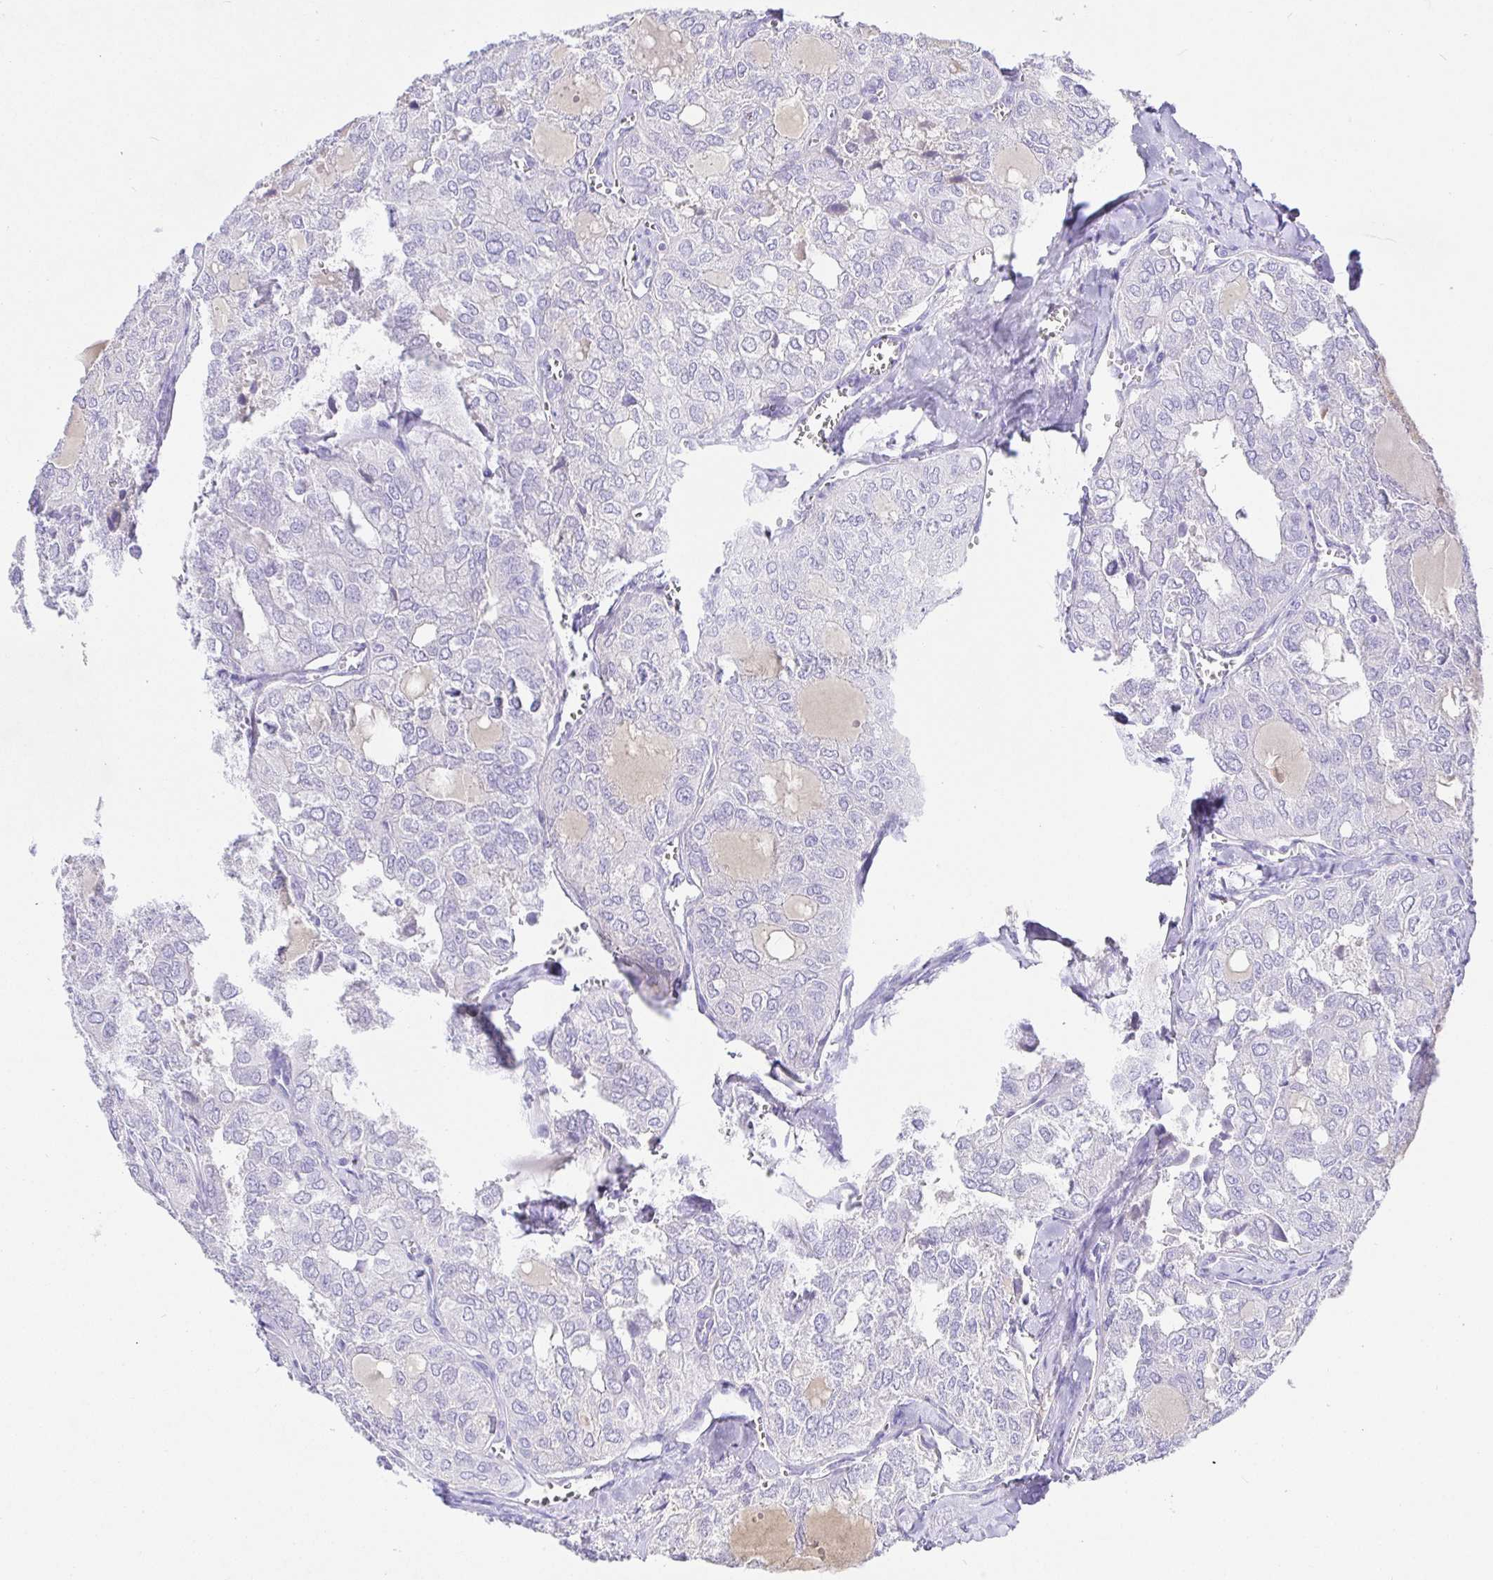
{"staining": {"intensity": "negative", "quantity": "none", "location": "none"}, "tissue": "thyroid cancer", "cell_type": "Tumor cells", "image_type": "cancer", "snomed": [{"axis": "morphology", "description": "Follicular adenoma carcinoma, NOS"}, {"axis": "topography", "description": "Thyroid gland"}], "caption": "Immunohistochemical staining of human follicular adenoma carcinoma (thyroid) displays no significant expression in tumor cells.", "gene": "TPTE", "patient": {"sex": "male", "age": 75}}